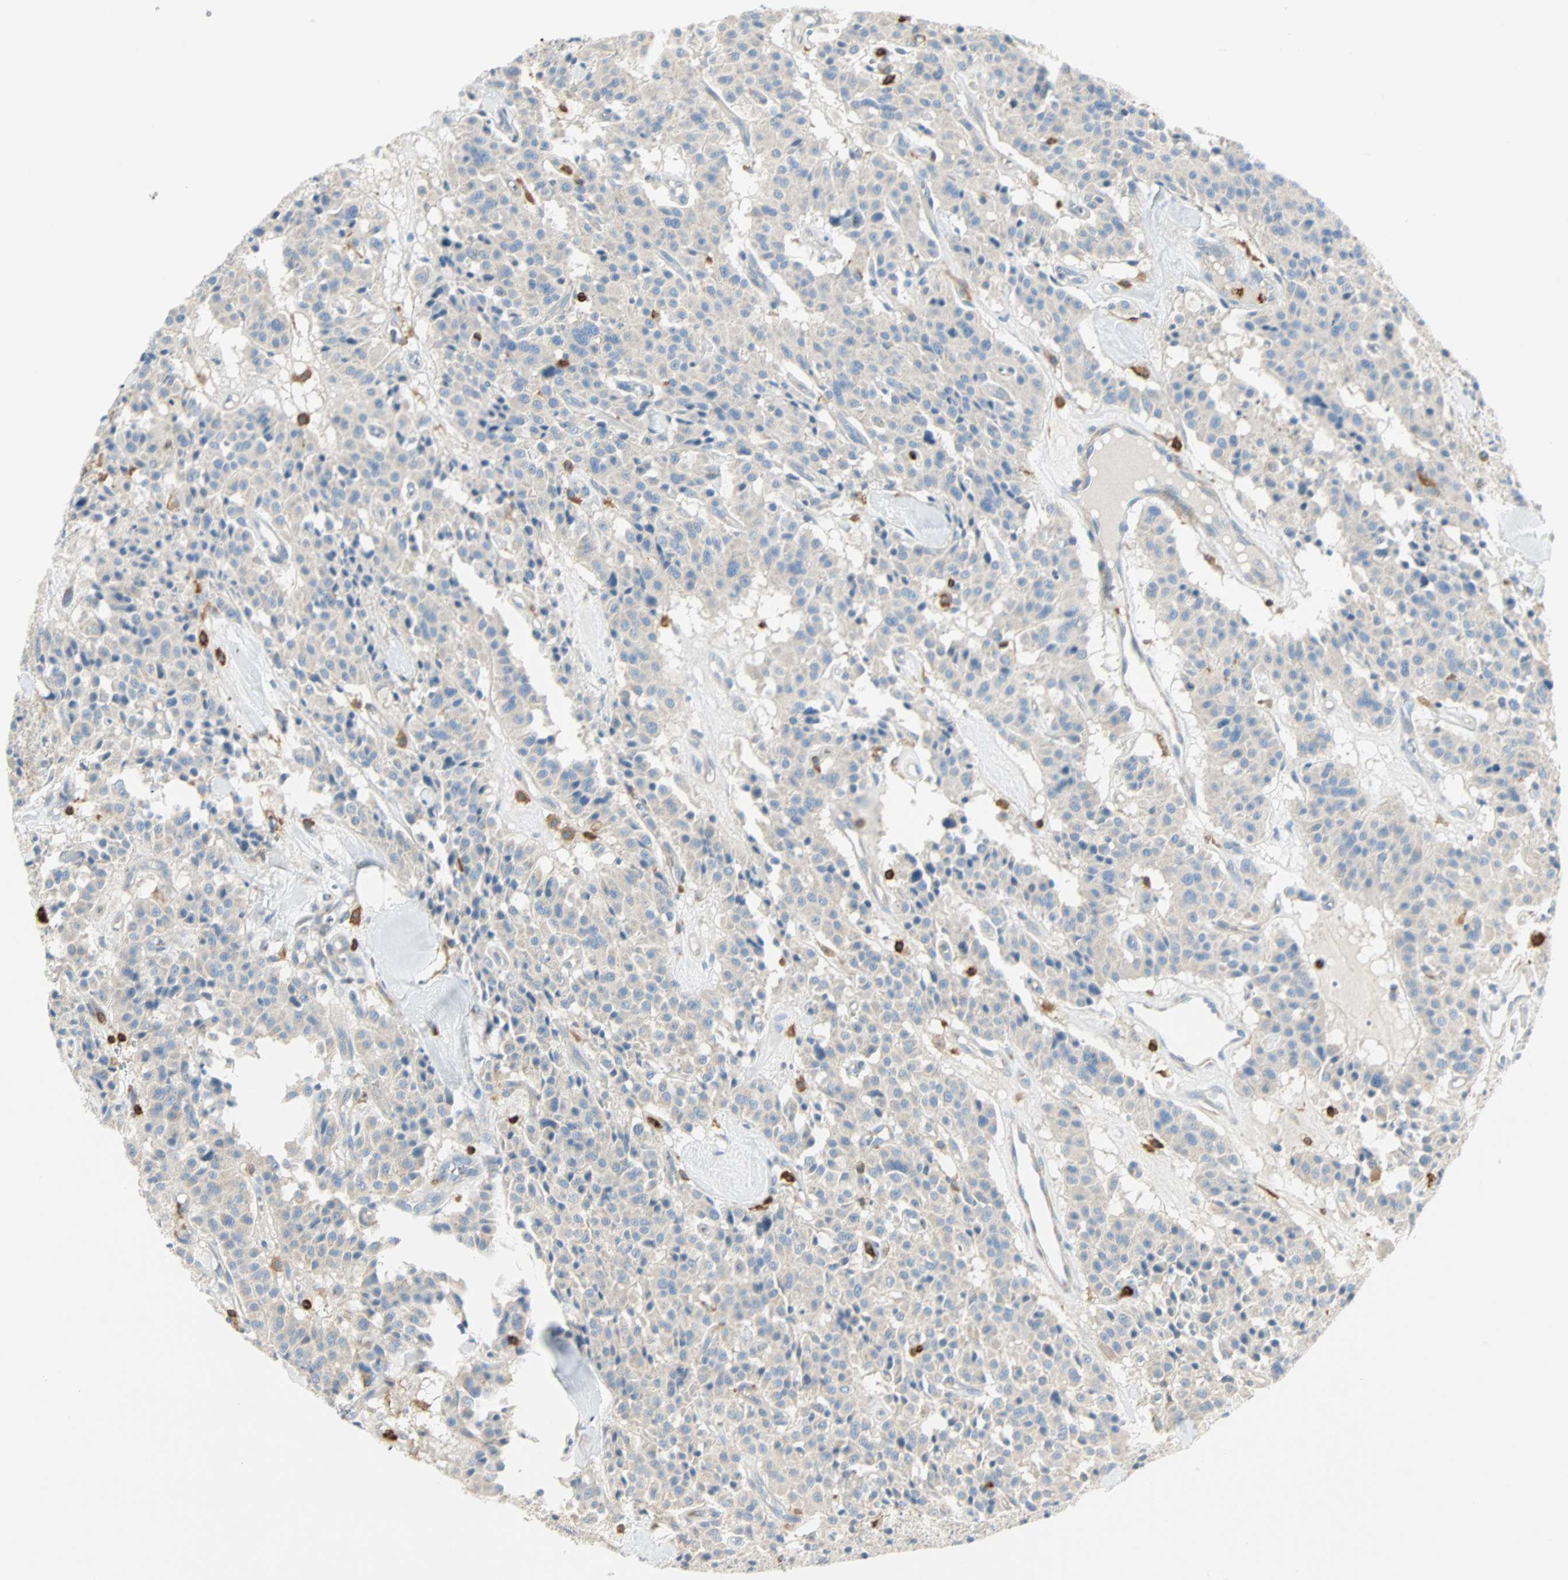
{"staining": {"intensity": "negative", "quantity": "none", "location": "none"}, "tissue": "carcinoid", "cell_type": "Tumor cells", "image_type": "cancer", "snomed": [{"axis": "morphology", "description": "Carcinoid, malignant, NOS"}, {"axis": "topography", "description": "Lung"}], "caption": "IHC photomicrograph of carcinoid stained for a protein (brown), which demonstrates no positivity in tumor cells.", "gene": "FMNL1", "patient": {"sex": "male", "age": 30}}